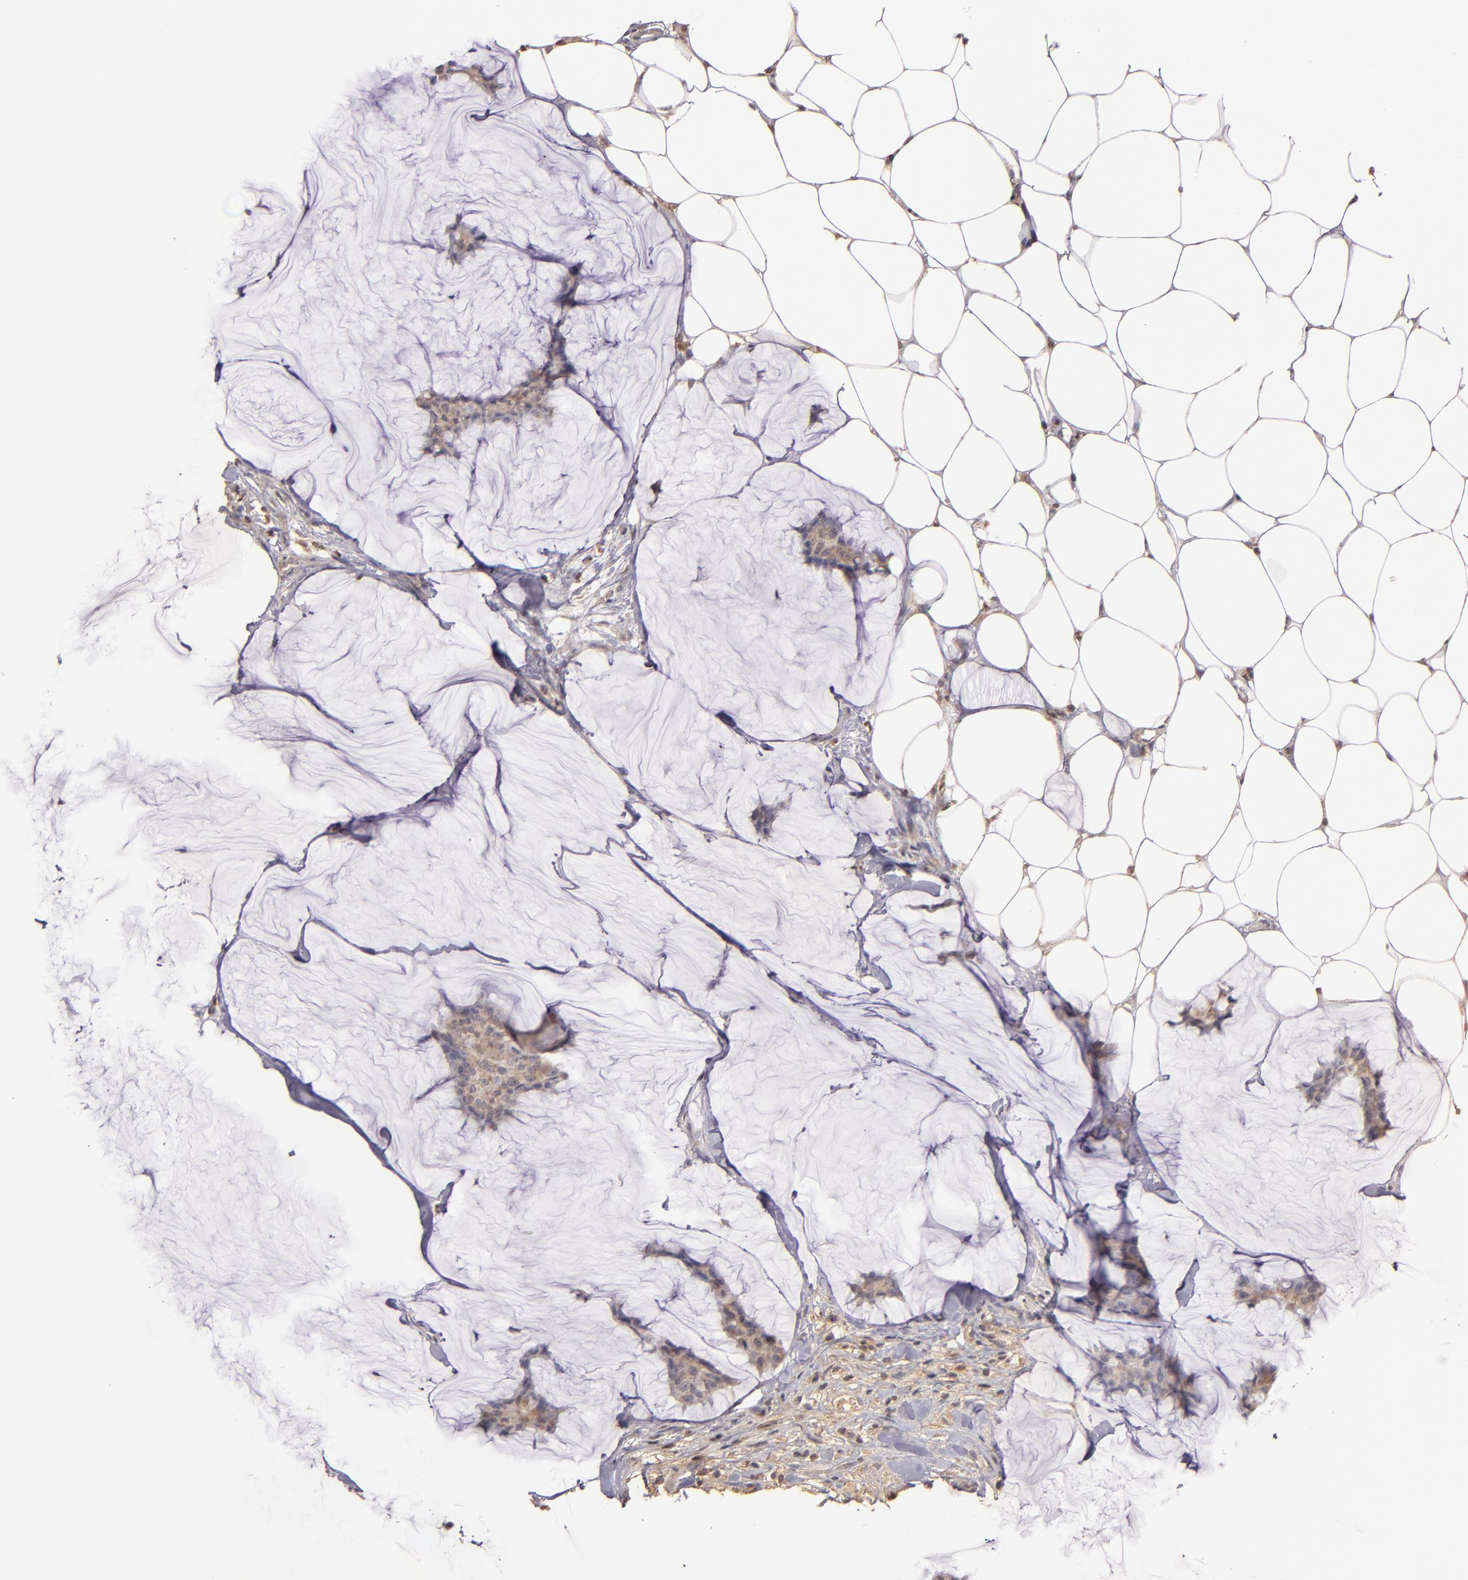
{"staining": {"intensity": "weak", "quantity": "25%-75%", "location": "cytoplasmic/membranous"}, "tissue": "breast cancer", "cell_type": "Tumor cells", "image_type": "cancer", "snomed": [{"axis": "morphology", "description": "Duct carcinoma"}, {"axis": "topography", "description": "Breast"}], "caption": "Approximately 25%-75% of tumor cells in breast cancer (infiltrating ductal carcinoma) exhibit weak cytoplasmic/membranous protein staining as visualized by brown immunohistochemical staining.", "gene": "ABL1", "patient": {"sex": "female", "age": 93}}